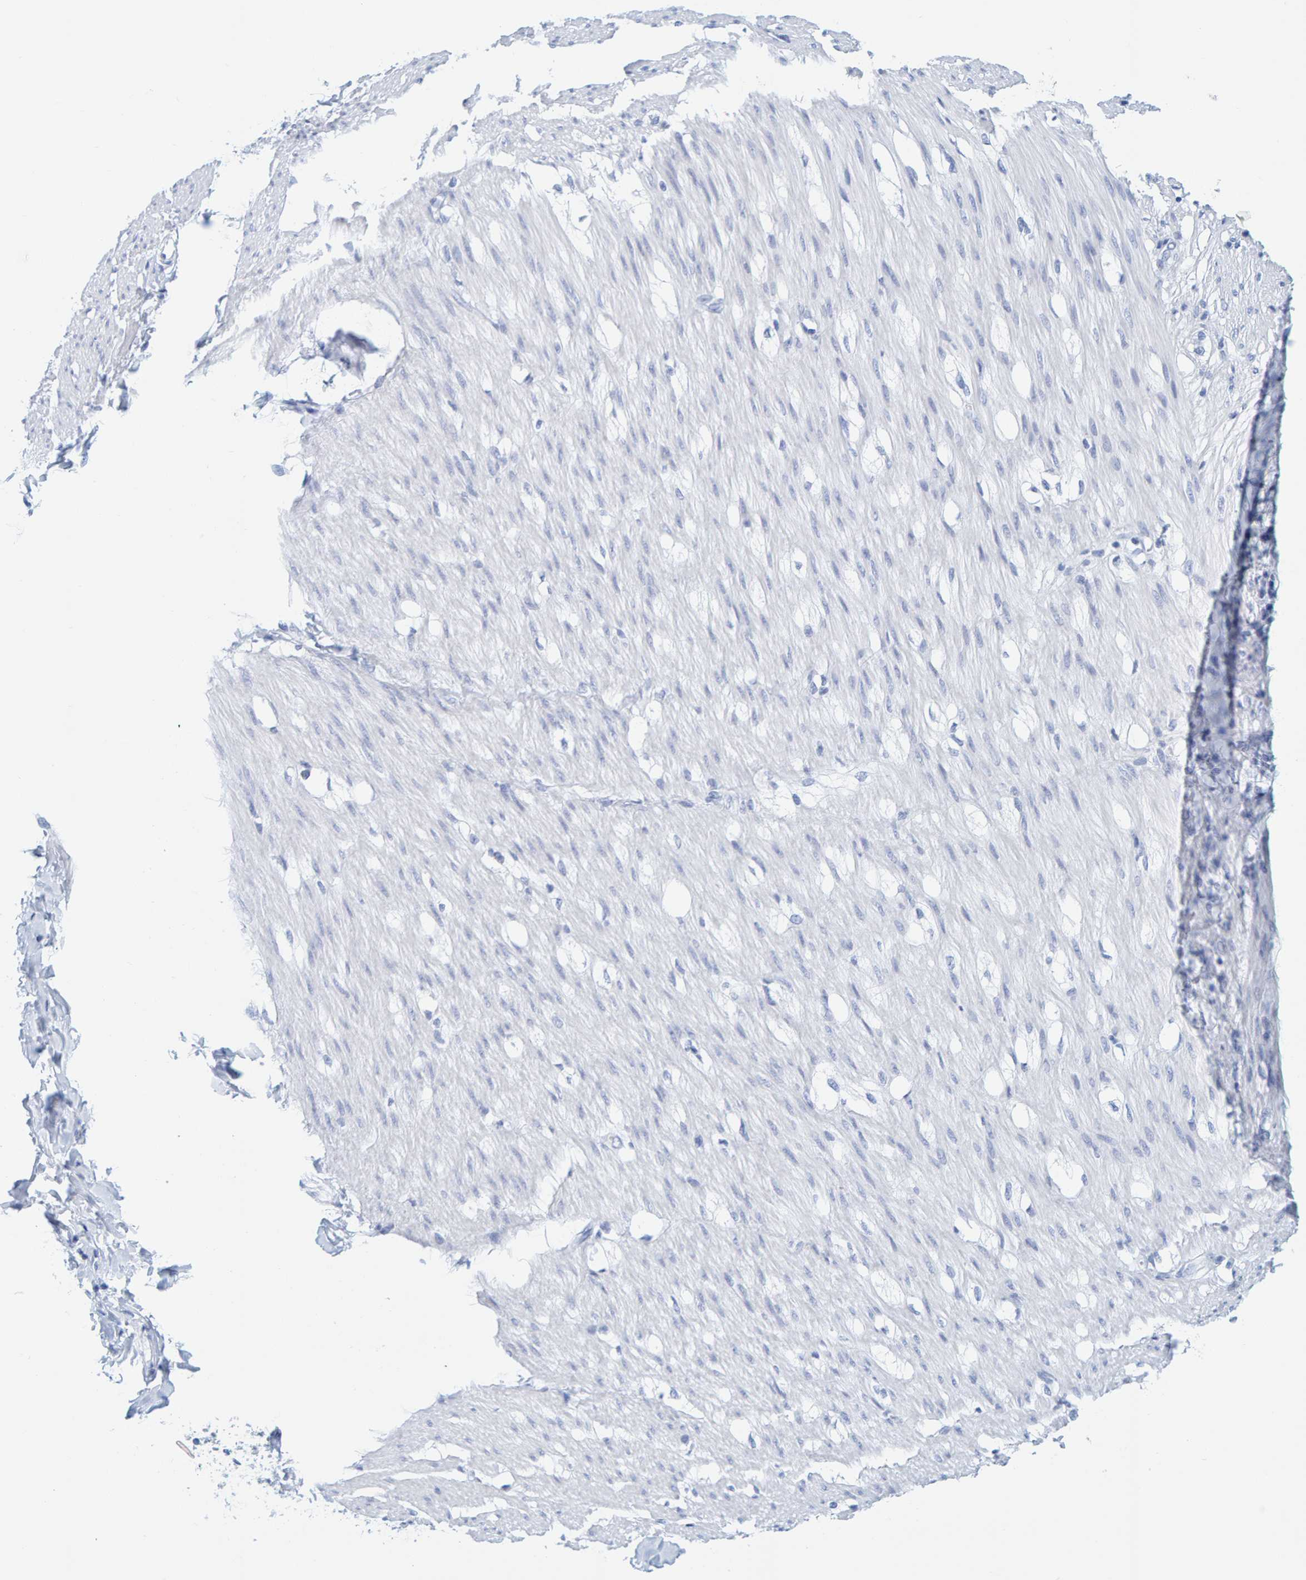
{"staining": {"intensity": "negative", "quantity": "none", "location": "none"}, "tissue": "smooth muscle", "cell_type": "Smooth muscle cells", "image_type": "normal", "snomed": [{"axis": "morphology", "description": "Normal tissue, NOS"}, {"axis": "morphology", "description": "Adenocarcinoma, NOS"}, {"axis": "topography", "description": "Smooth muscle"}, {"axis": "topography", "description": "Colon"}], "caption": "DAB (3,3'-diaminobenzidine) immunohistochemical staining of normal smooth muscle displays no significant positivity in smooth muscle cells.", "gene": "SFTPC", "patient": {"sex": "male", "age": 14}}